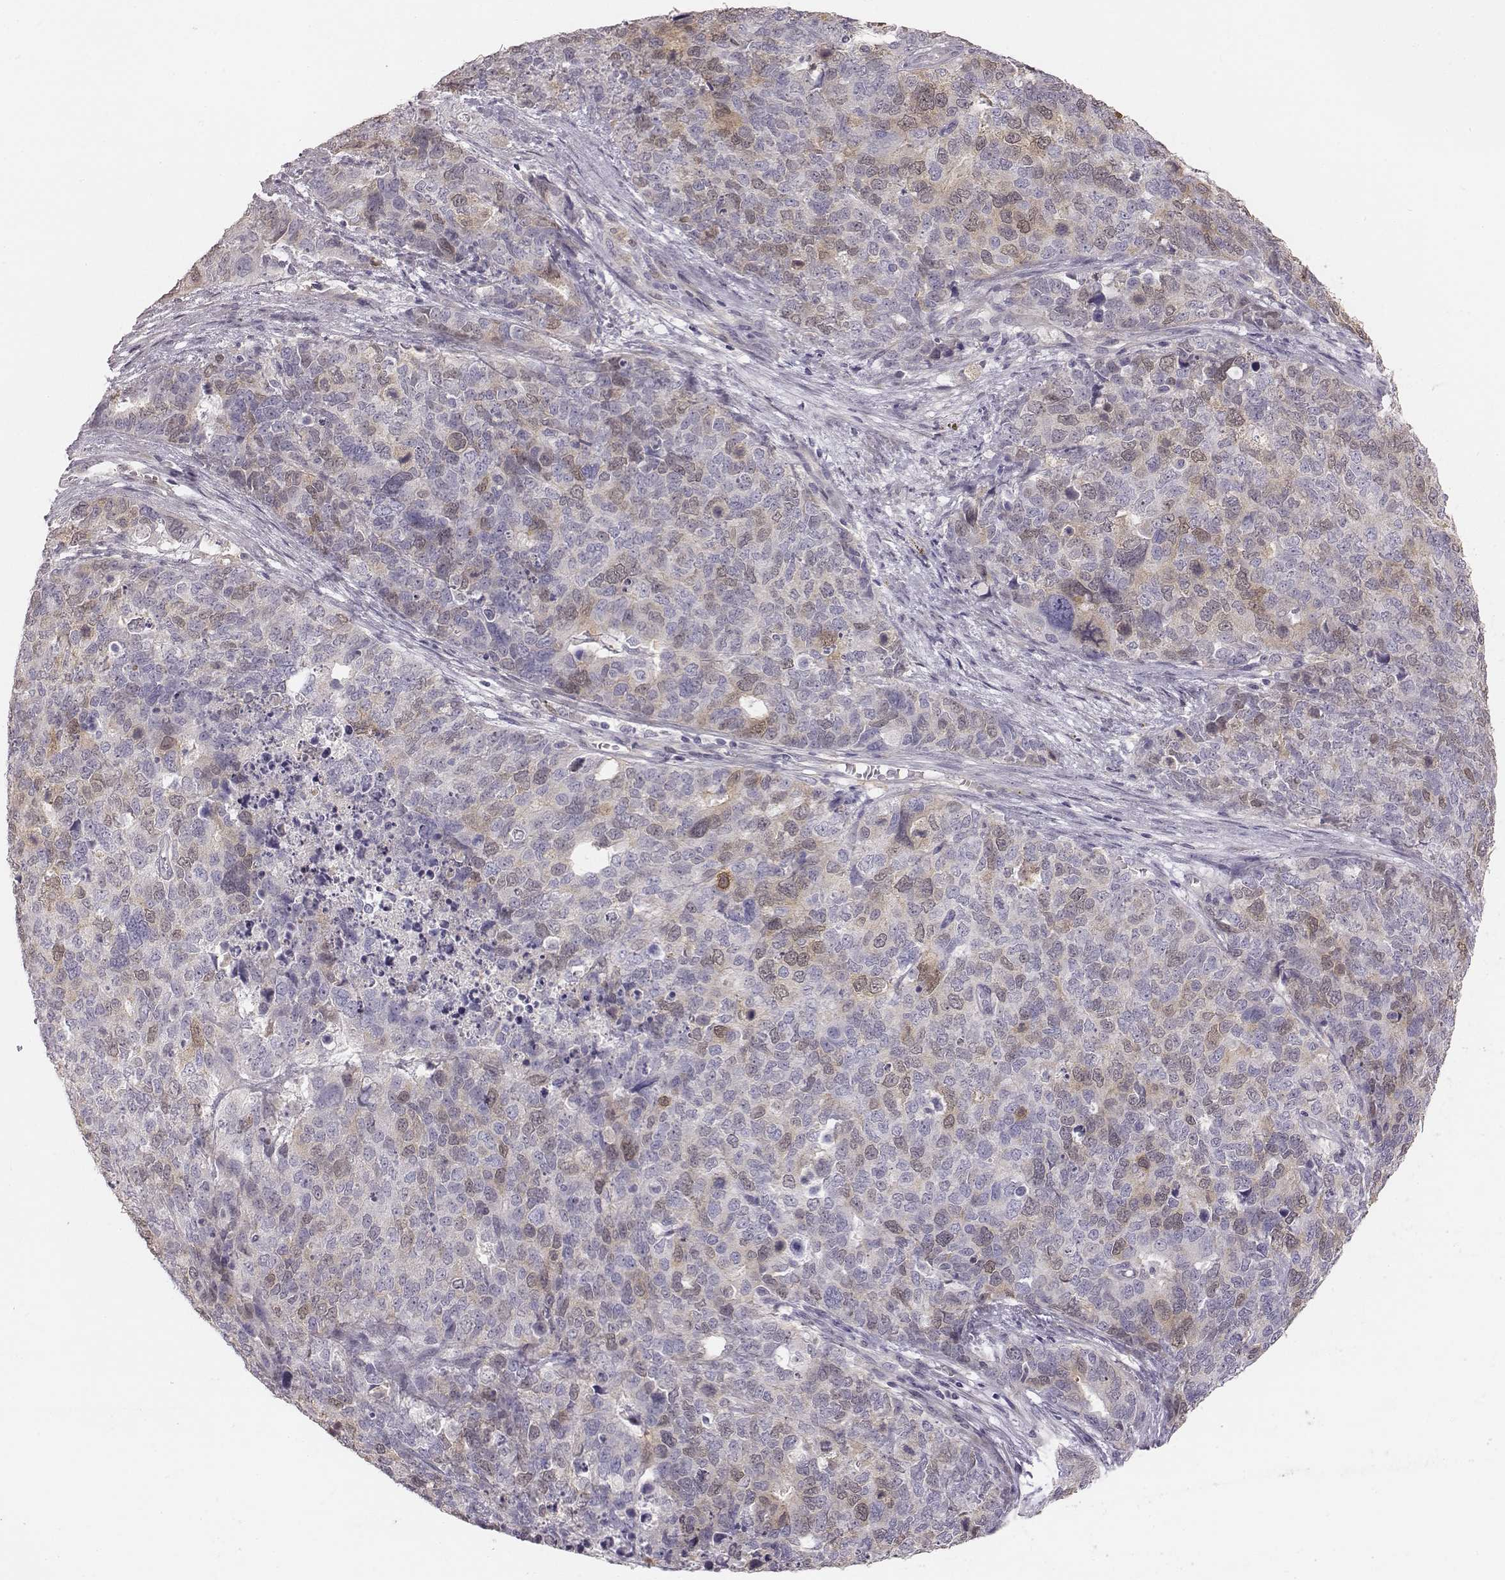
{"staining": {"intensity": "weak", "quantity": "<25%", "location": "cytoplasmic/membranous,nuclear"}, "tissue": "cervical cancer", "cell_type": "Tumor cells", "image_type": "cancer", "snomed": [{"axis": "morphology", "description": "Squamous cell carcinoma, NOS"}, {"axis": "topography", "description": "Cervix"}], "caption": "An IHC micrograph of cervical cancer is shown. There is no staining in tumor cells of cervical cancer. (IHC, brightfield microscopy, high magnification).", "gene": "PBK", "patient": {"sex": "female", "age": 63}}